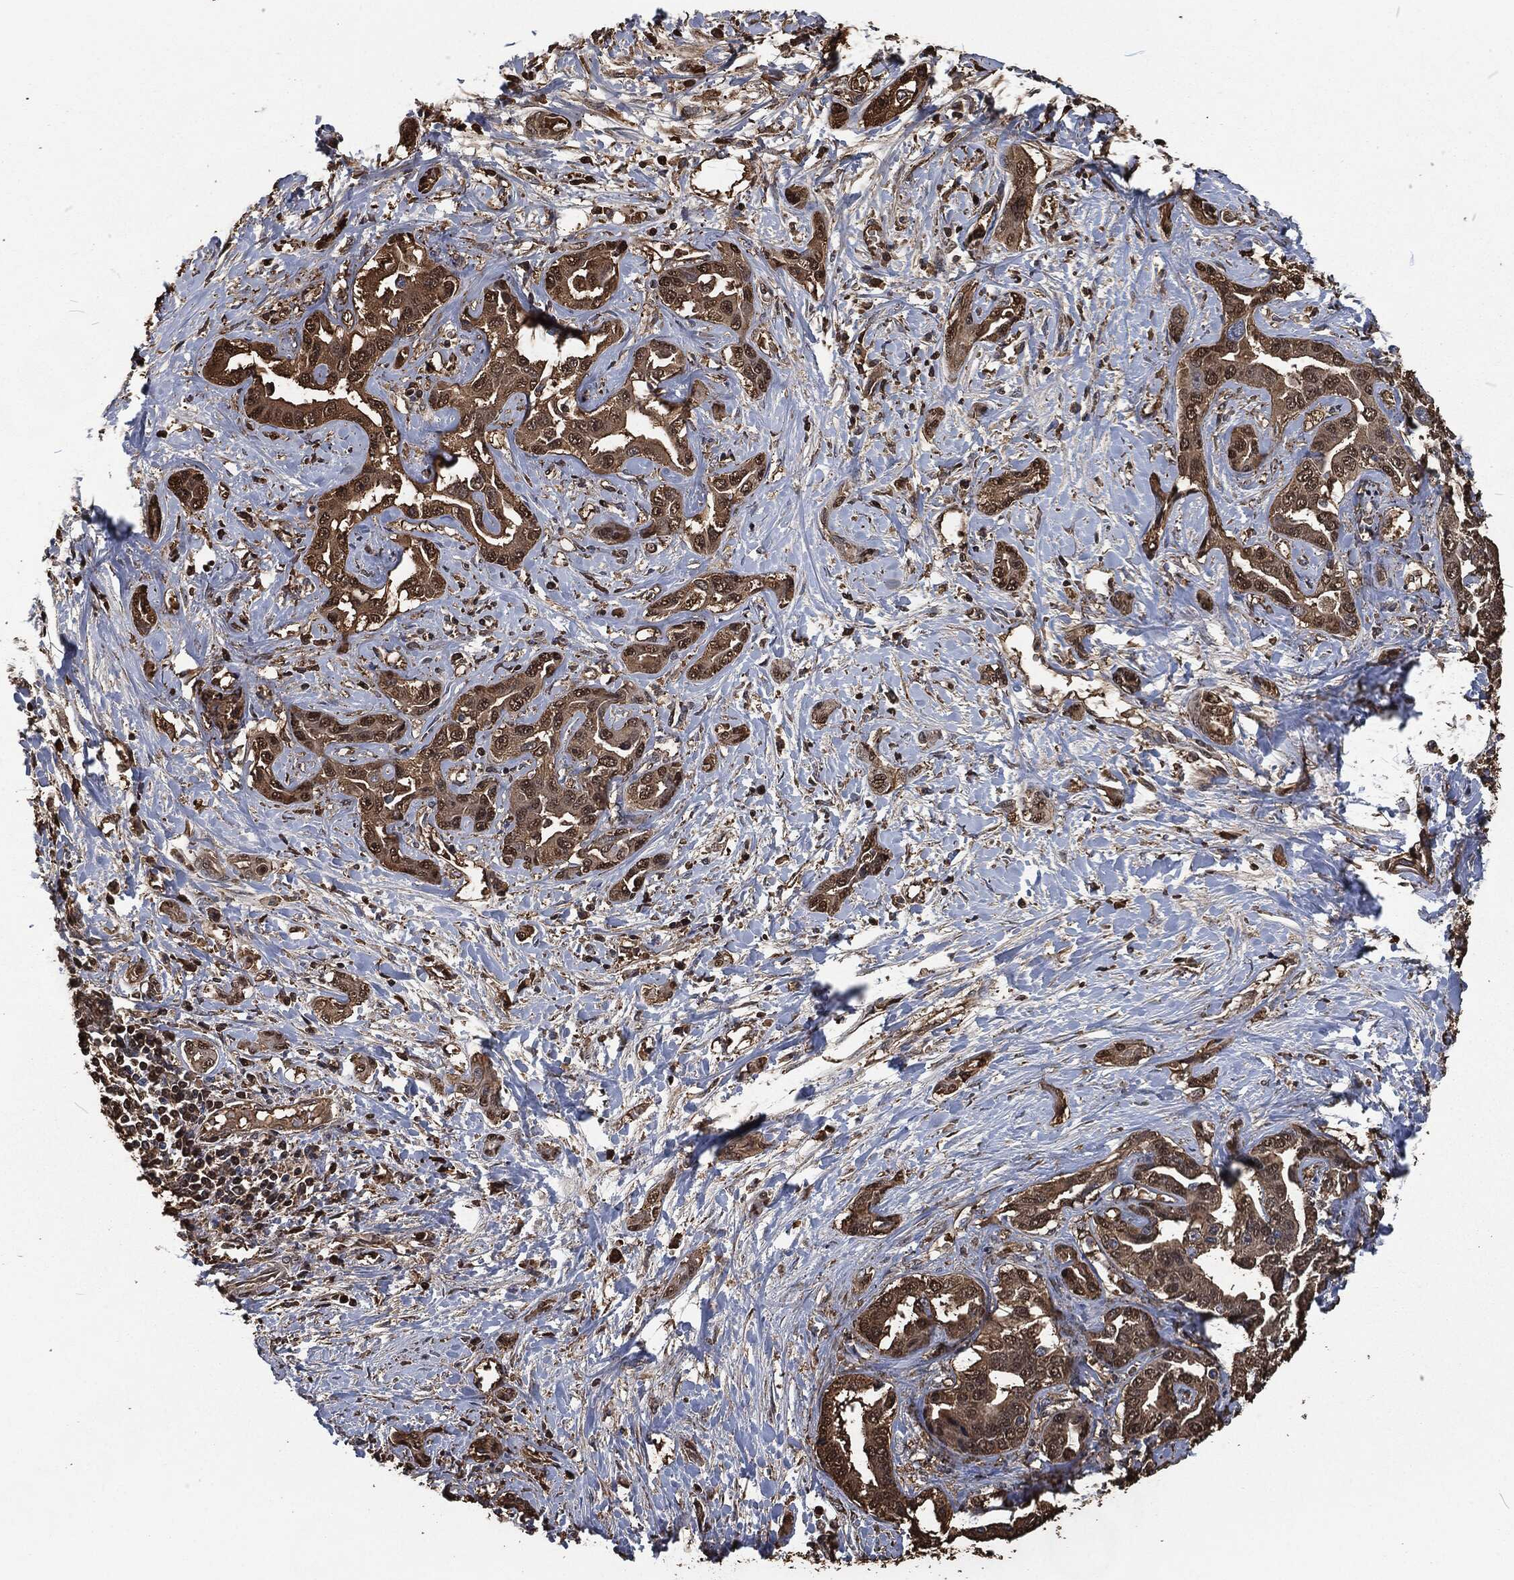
{"staining": {"intensity": "moderate", "quantity": ">75%", "location": "cytoplasmic/membranous"}, "tissue": "liver cancer", "cell_type": "Tumor cells", "image_type": "cancer", "snomed": [{"axis": "morphology", "description": "Cholangiocarcinoma"}, {"axis": "topography", "description": "Liver"}], "caption": "DAB (3,3'-diaminobenzidine) immunohistochemical staining of human cholangiocarcinoma (liver) shows moderate cytoplasmic/membranous protein staining in about >75% of tumor cells.", "gene": "PRDX4", "patient": {"sex": "male", "age": 59}}